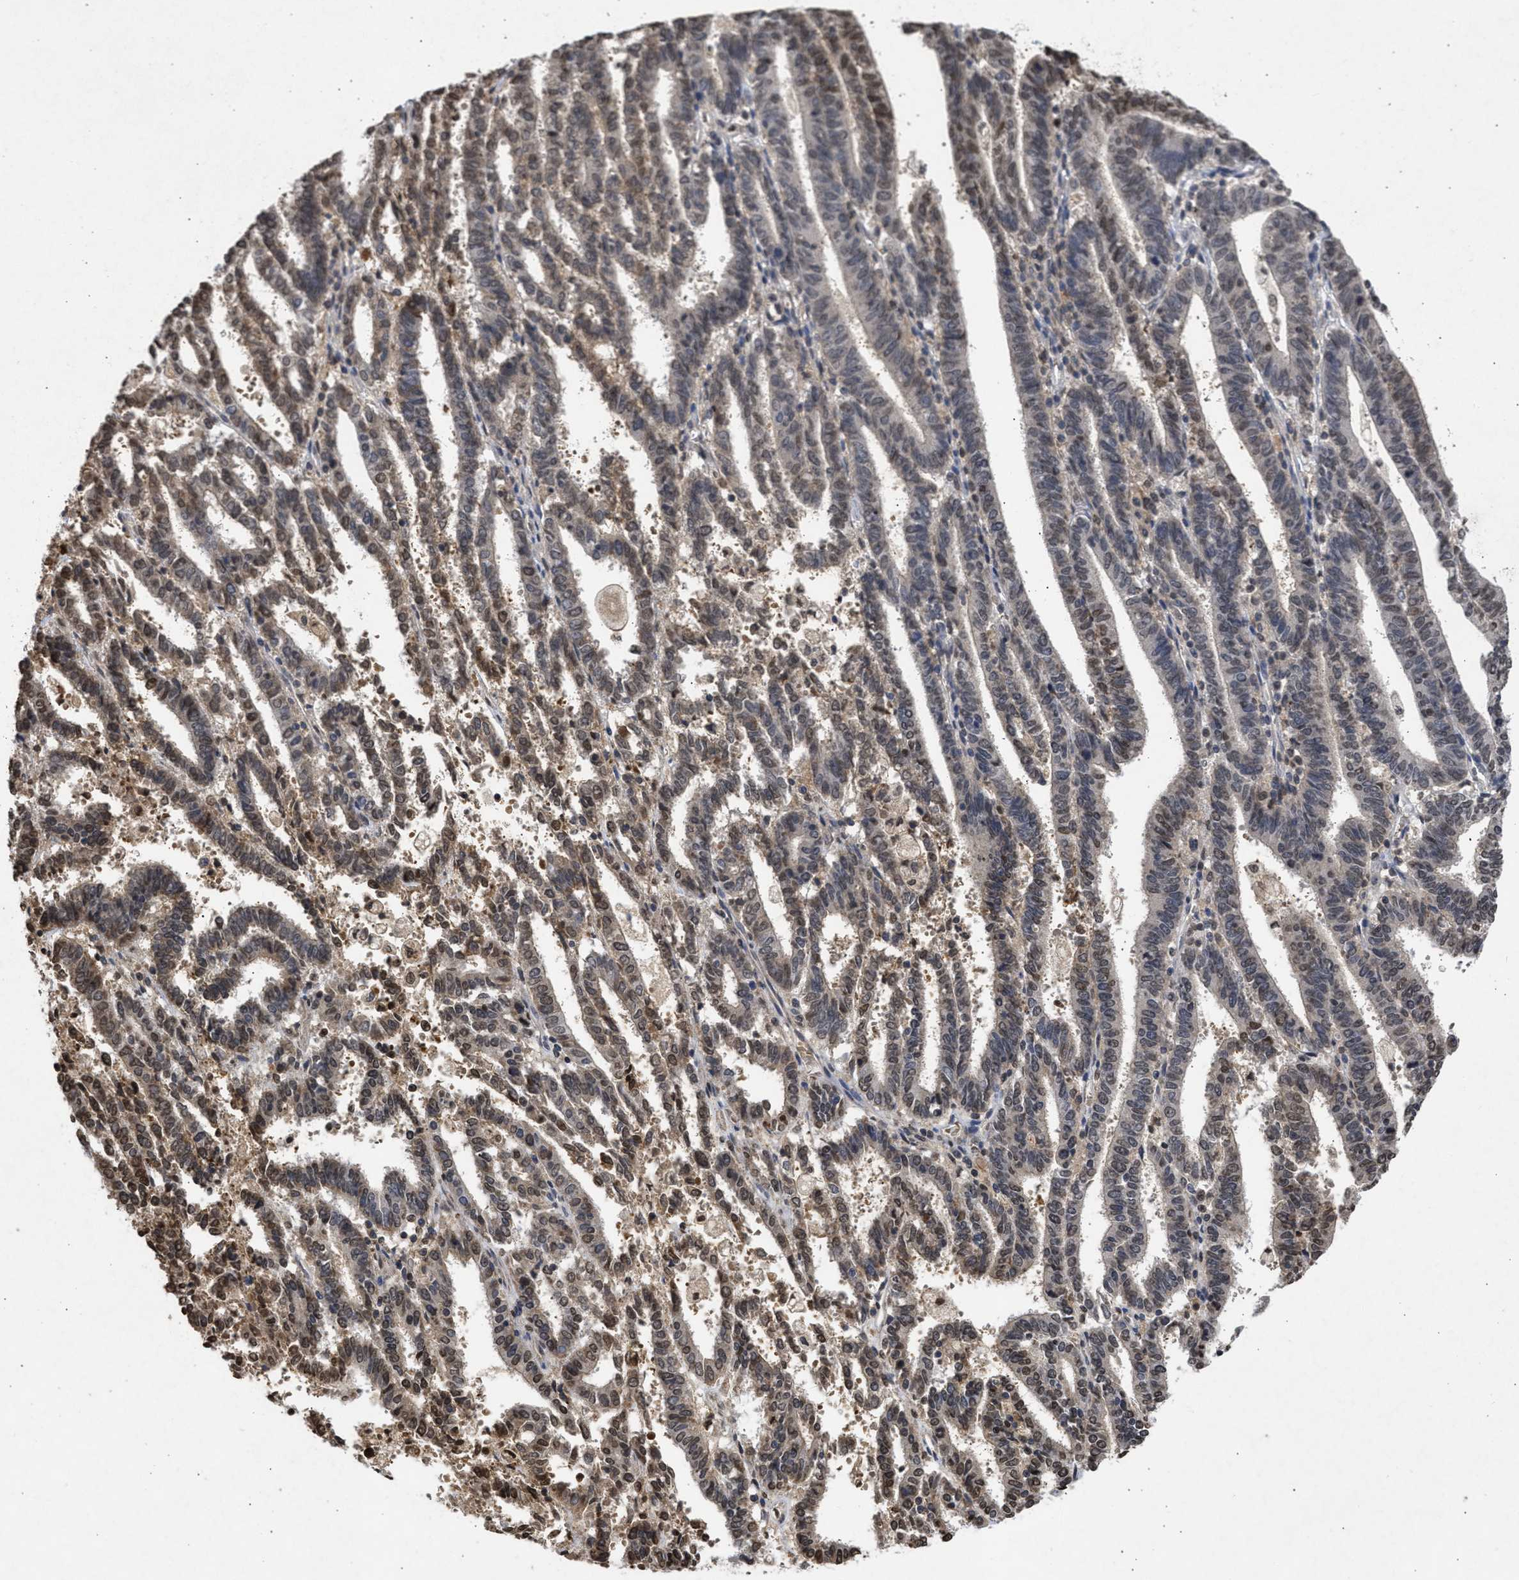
{"staining": {"intensity": "moderate", "quantity": "25%-75%", "location": "cytoplasmic/membranous,nuclear"}, "tissue": "endometrial cancer", "cell_type": "Tumor cells", "image_type": "cancer", "snomed": [{"axis": "morphology", "description": "Adenocarcinoma, NOS"}, {"axis": "topography", "description": "Uterus"}], "caption": "Endometrial adenocarcinoma stained with immunohistochemistry shows moderate cytoplasmic/membranous and nuclear staining in about 25%-75% of tumor cells.", "gene": "NUP35", "patient": {"sex": "female", "age": 83}}